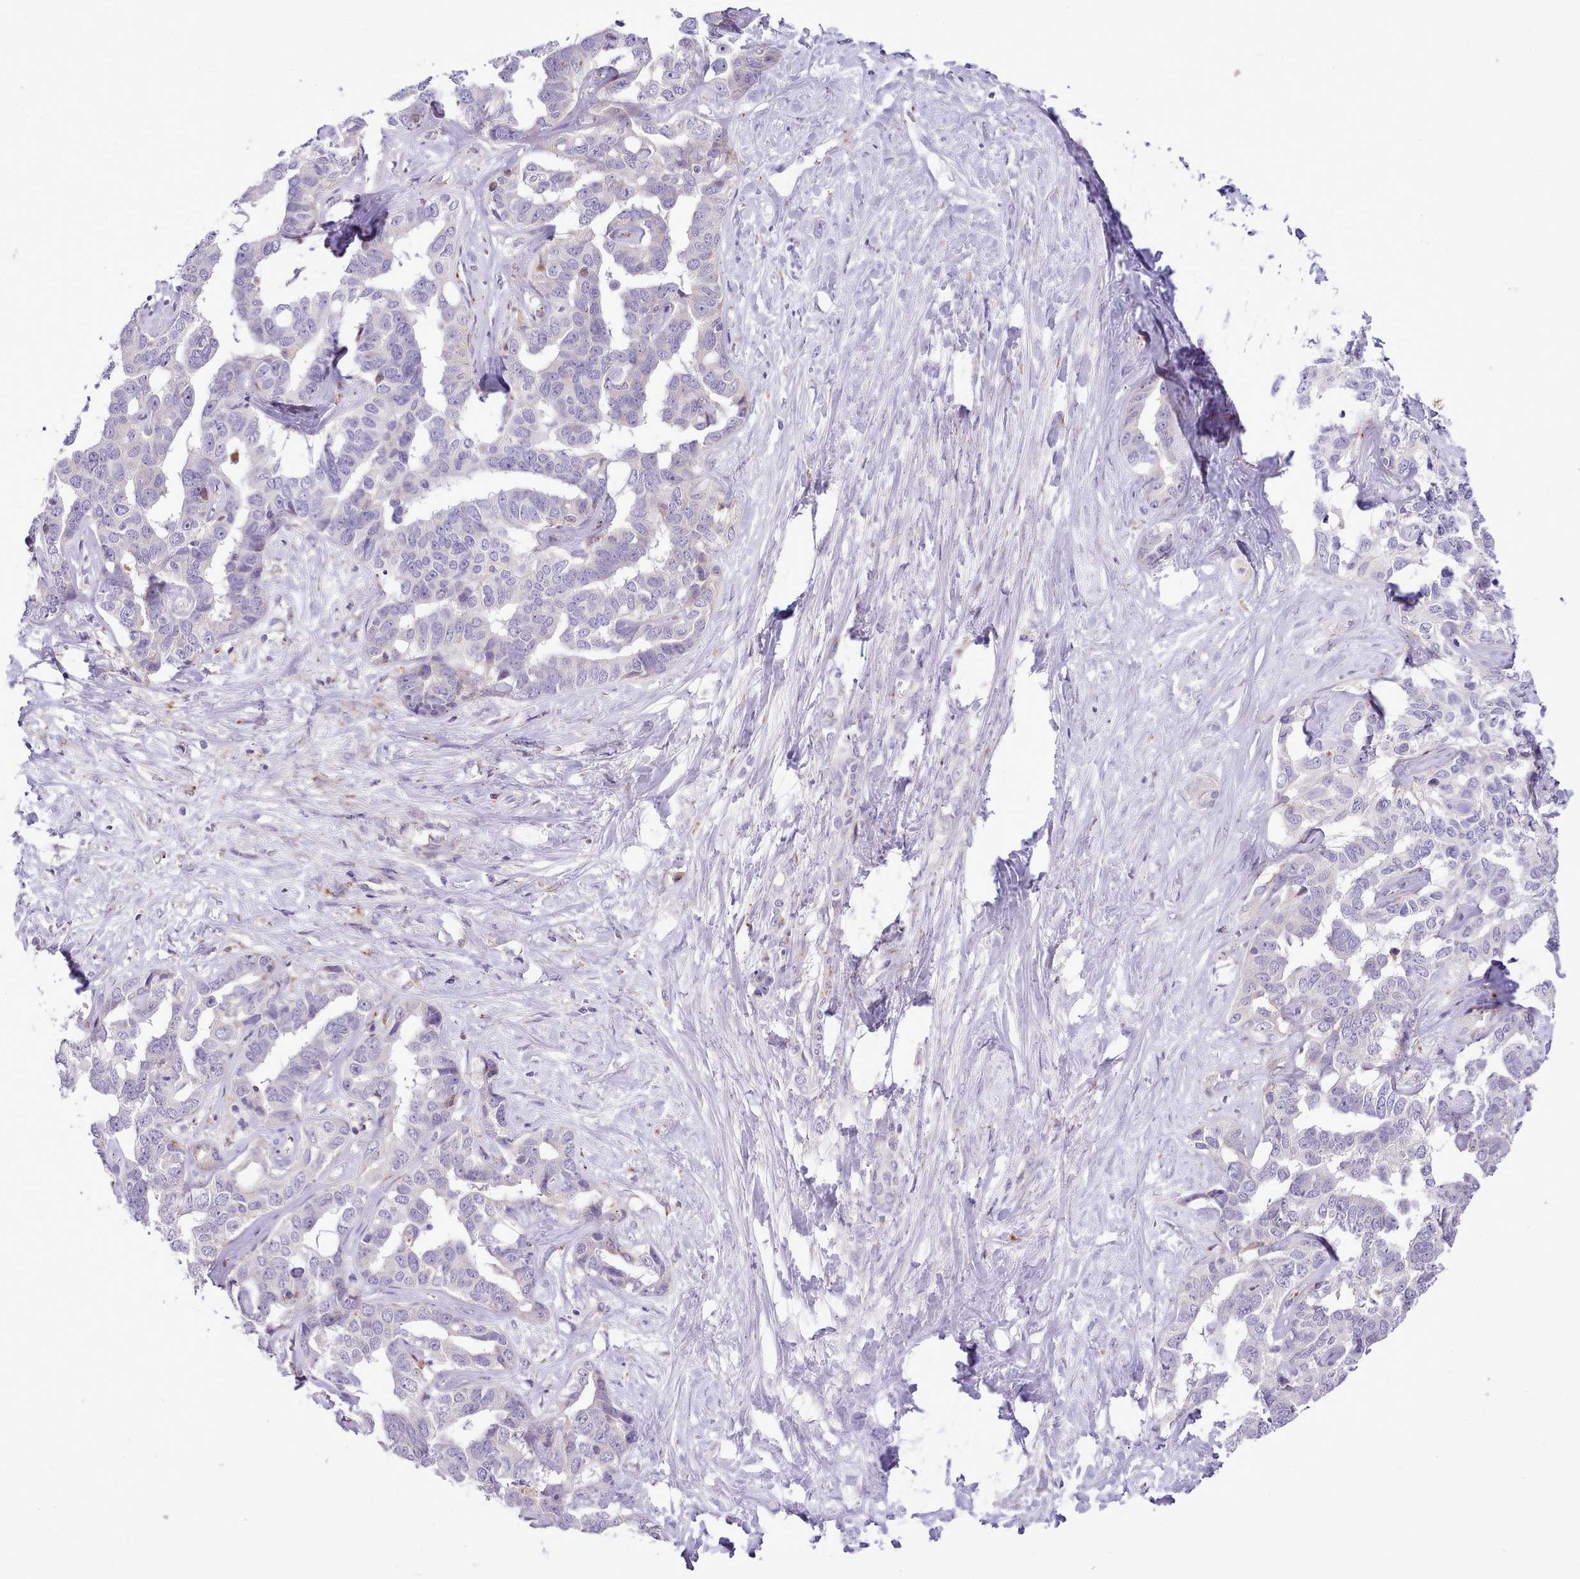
{"staining": {"intensity": "negative", "quantity": "none", "location": "none"}, "tissue": "liver cancer", "cell_type": "Tumor cells", "image_type": "cancer", "snomed": [{"axis": "morphology", "description": "Cholangiocarcinoma"}, {"axis": "topography", "description": "Liver"}], "caption": "Immunohistochemistry (IHC) histopathology image of neoplastic tissue: liver cancer stained with DAB reveals no significant protein positivity in tumor cells.", "gene": "FAM83E", "patient": {"sex": "male", "age": 59}}